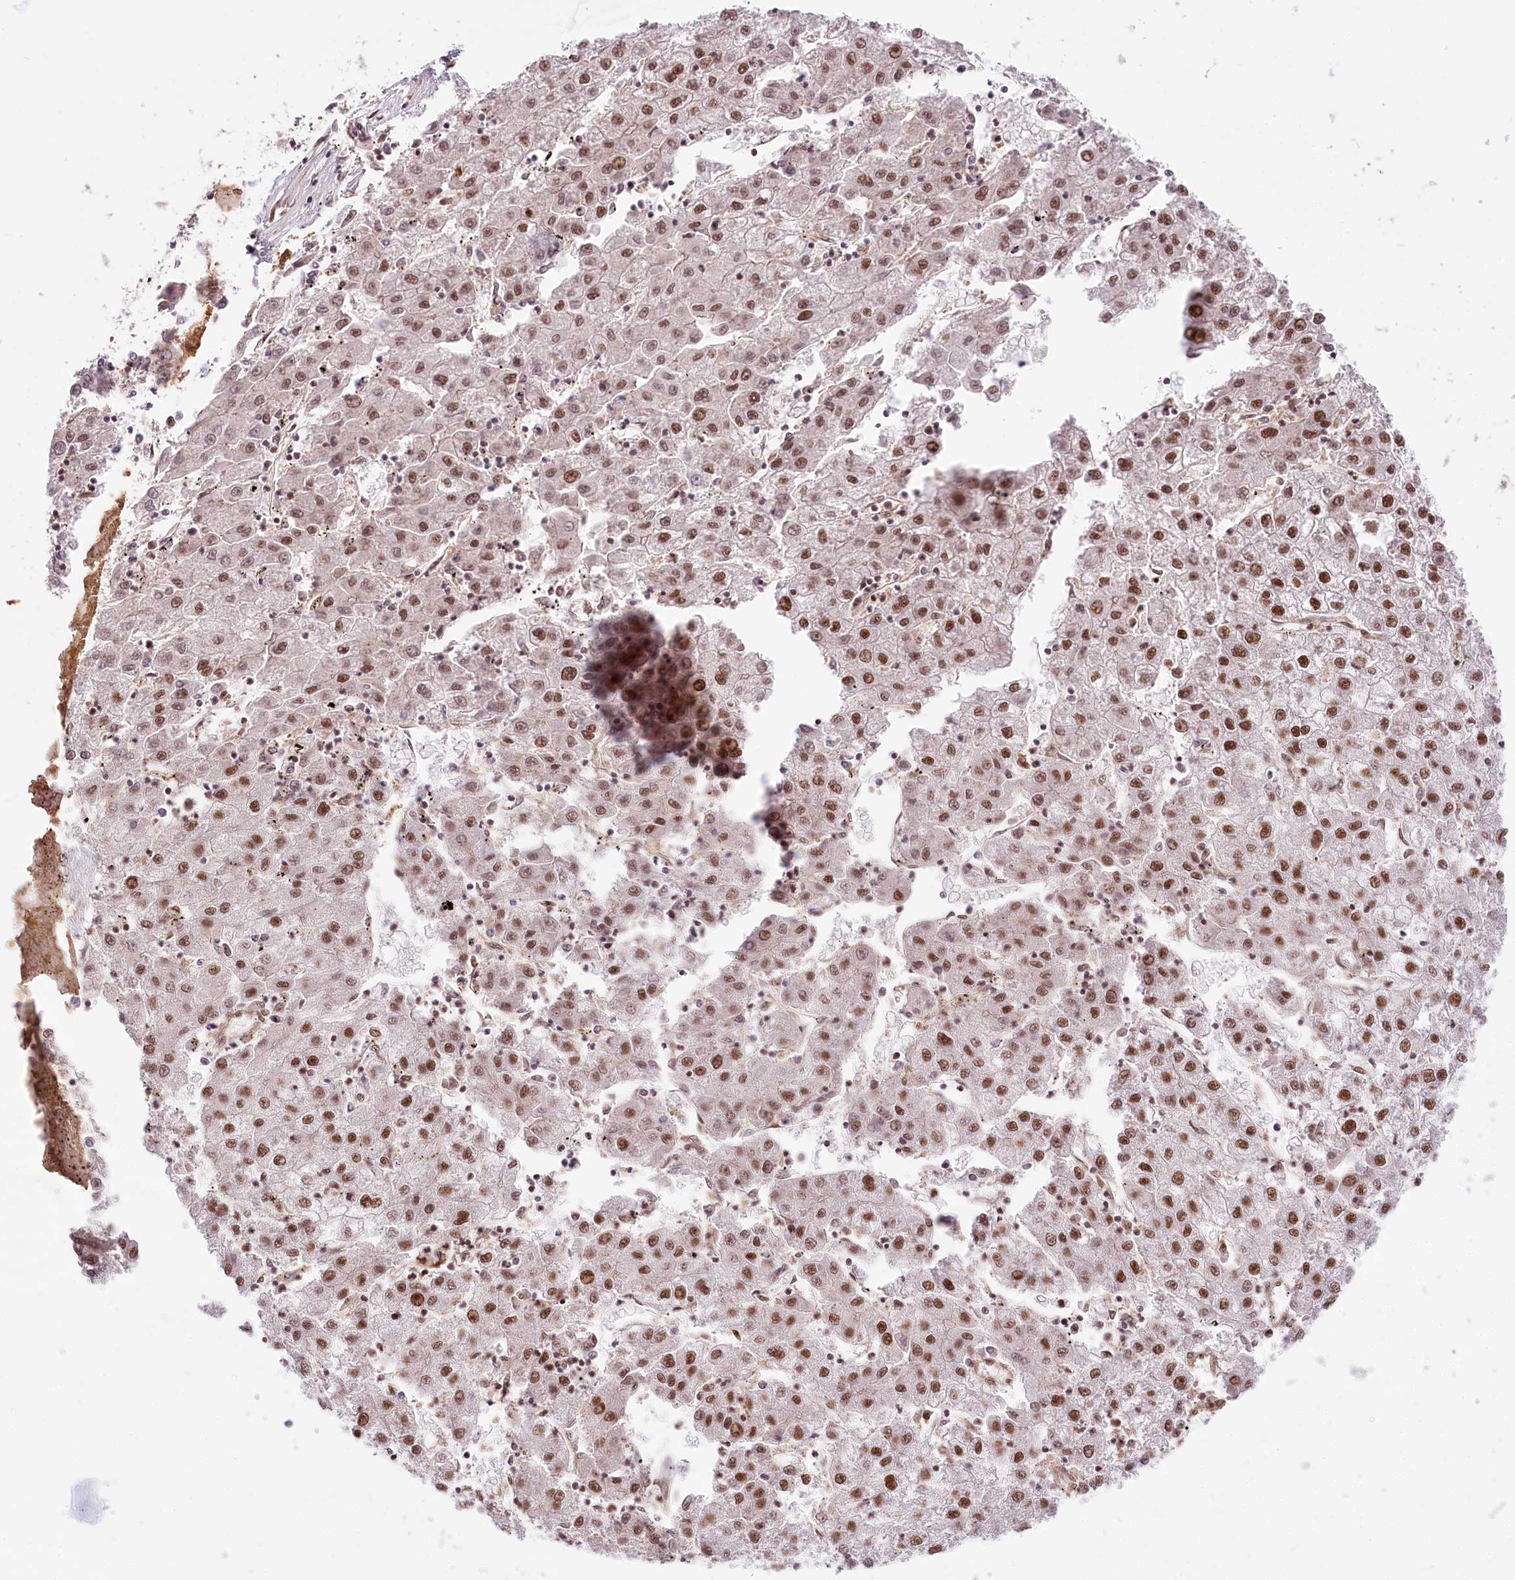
{"staining": {"intensity": "strong", "quantity": ">75%", "location": "nuclear"}, "tissue": "liver cancer", "cell_type": "Tumor cells", "image_type": "cancer", "snomed": [{"axis": "morphology", "description": "Carcinoma, Hepatocellular, NOS"}, {"axis": "topography", "description": "Liver"}], "caption": "Strong nuclear protein positivity is present in approximately >75% of tumor cells in liver cancer.", "gene": "TUBGCP2", "patient": {"sex": "male", "age": 72}}